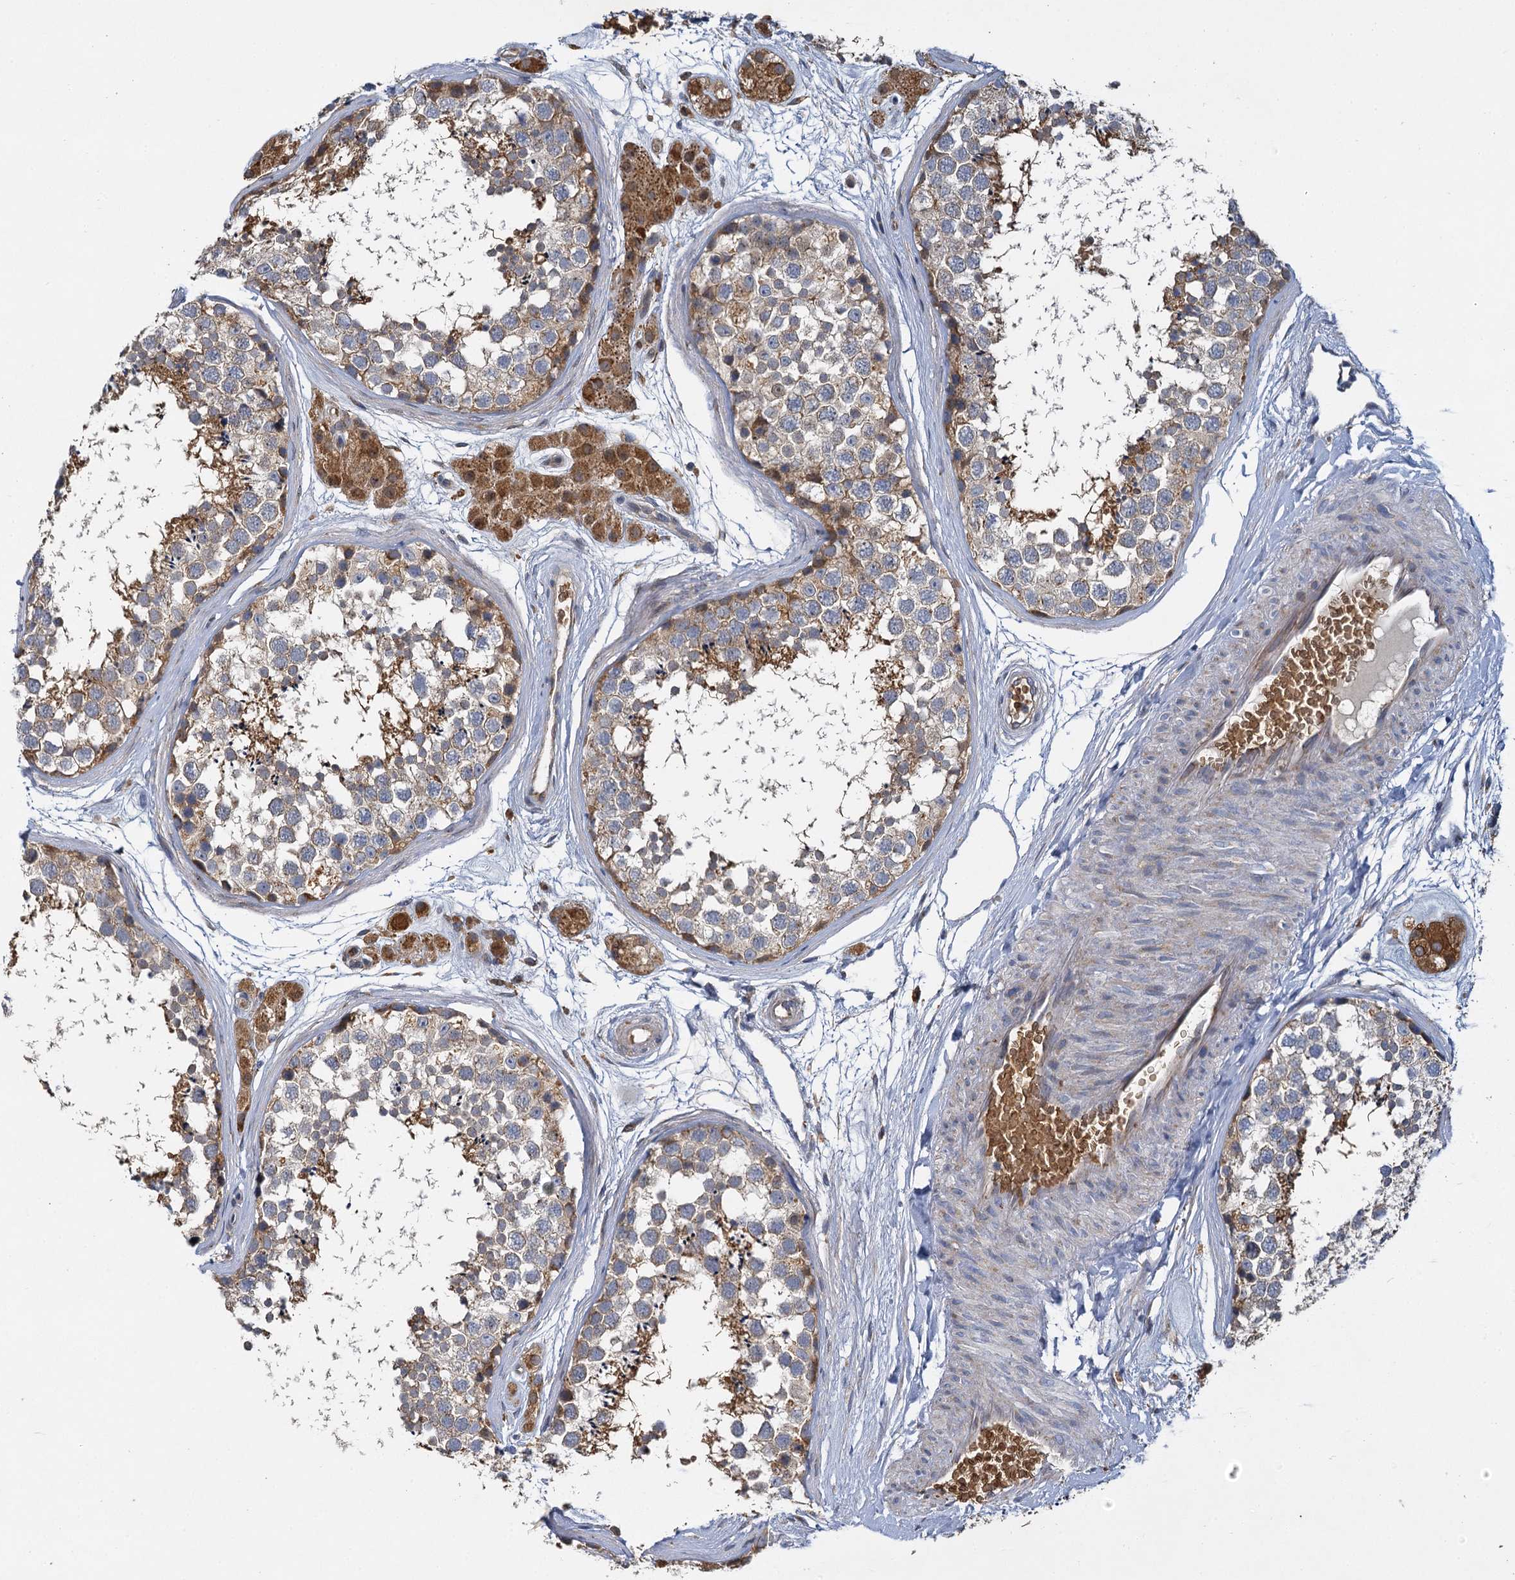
{"staining": {"intensity": "moderate", "quantity": "<25%", "location": "cytoplasmic/membranous"}, "tissue": "testis", "cell_type": "Cells in seminiferous ducts", "image_type": "normal", "snomed": [{"axis": "morphology", "description": "Normal tissue, NOS"}, {"axis": "topography", "description": "Testis"}], "caption": "Testis stained for a protein demonstrates moderate cytoplasmic/membranous positivity in cells in seminiferous ducts. The protein is stained brown, and the nuclei are stained in blue (DAB (3,3'-diaminobenzidine) IHC with brightfield microscopy, high magnification).", "gene": "BCS1L", "patient": {"sex": "male", "age": 56}}